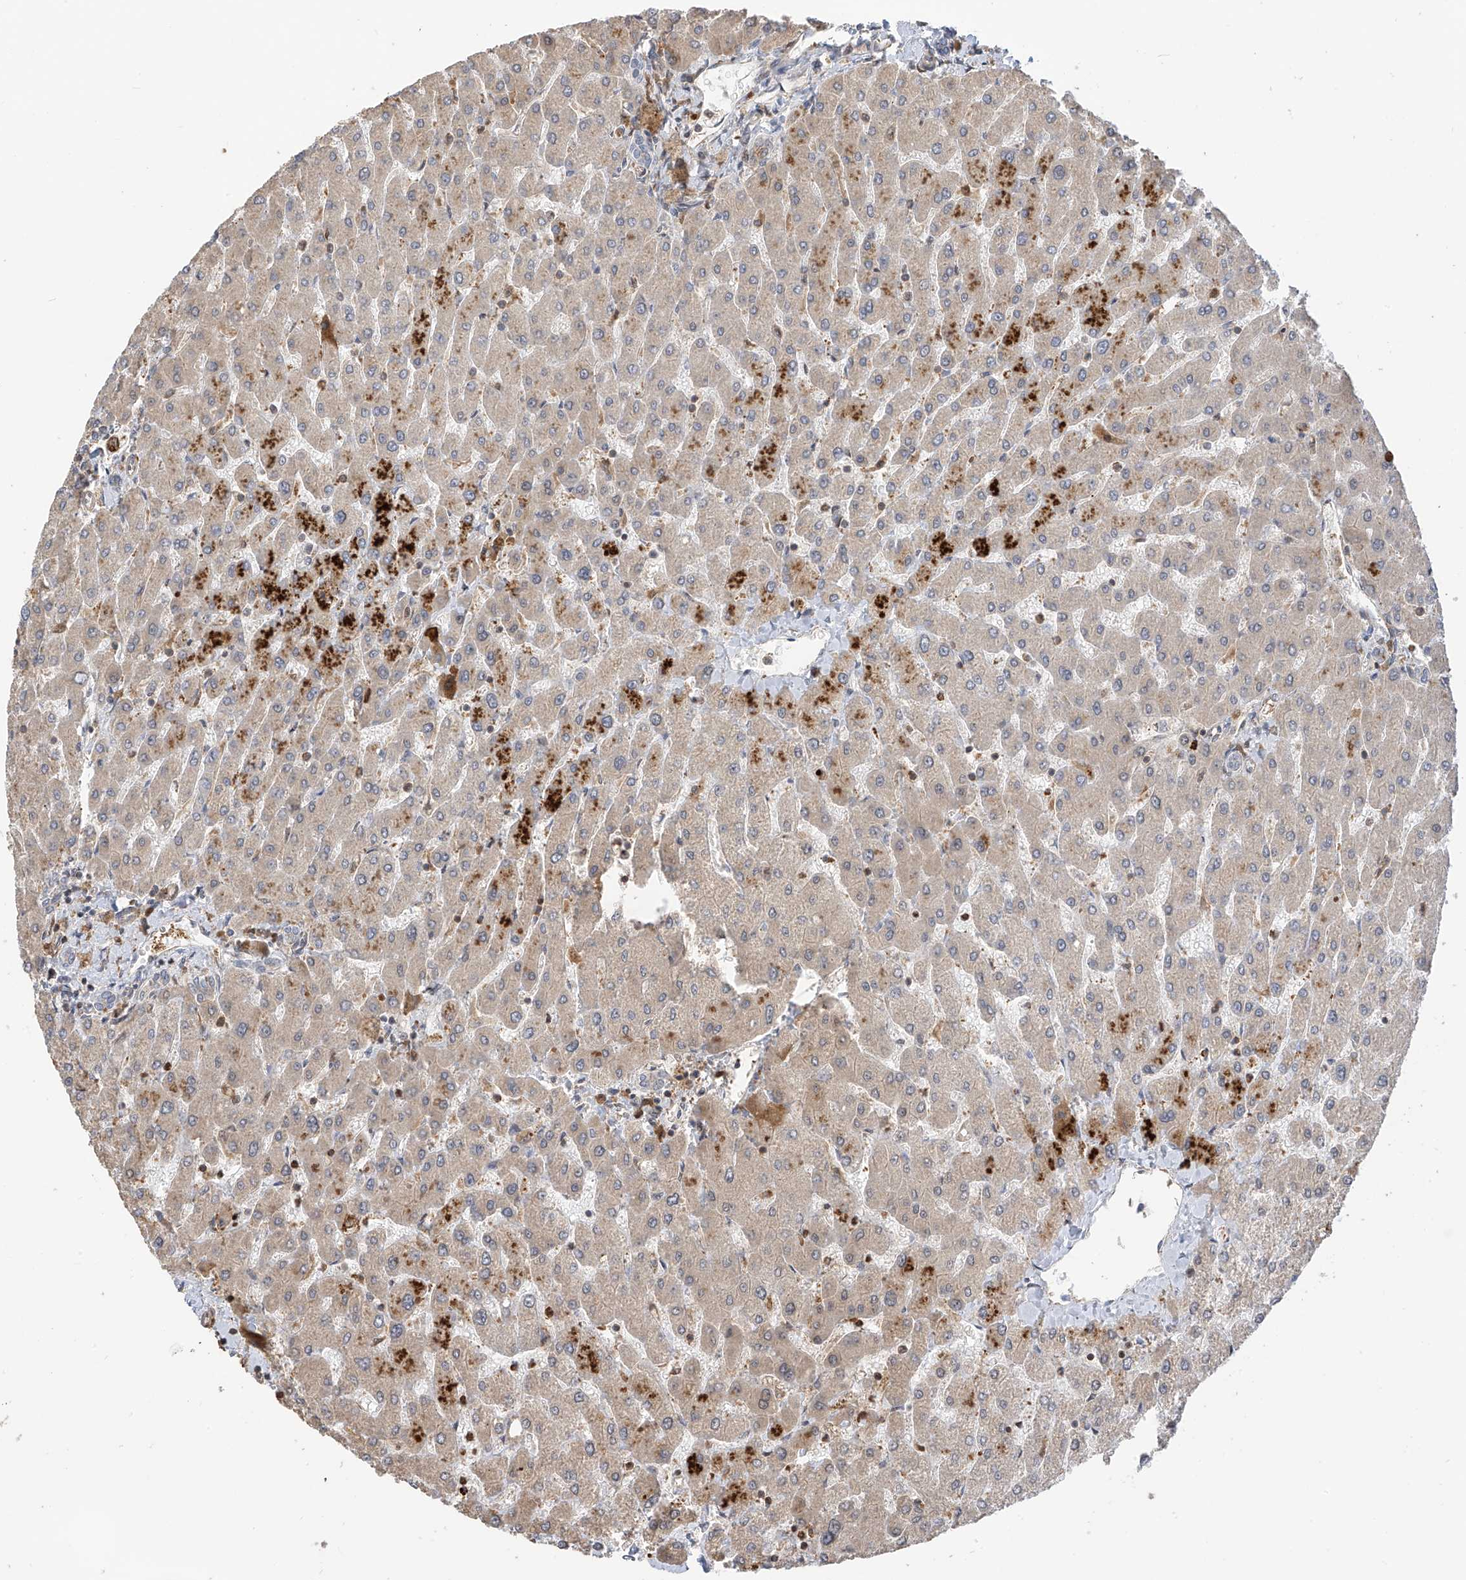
{"staining": {"intensity": "weak", "quantity": "<25%", "location": "cytoplasmic/membranous"}, "tissue": "liver", "cell_type": "Cholangiocytes", "image_type": "normal", "snomed": [{"axis": "morphology", "description": "Normal tissue, NOS"}, {"axis": "topography", "description": "Liver"}], "caption": "IHC photomicrograph of benign liver: human liver stained with DAB (3,3'-diaminobenzidine) exhibits no significant protein expression in cholangiocytes.", "gene": "ATAD2B", "patient": {"sex": "male", "age": 55}}